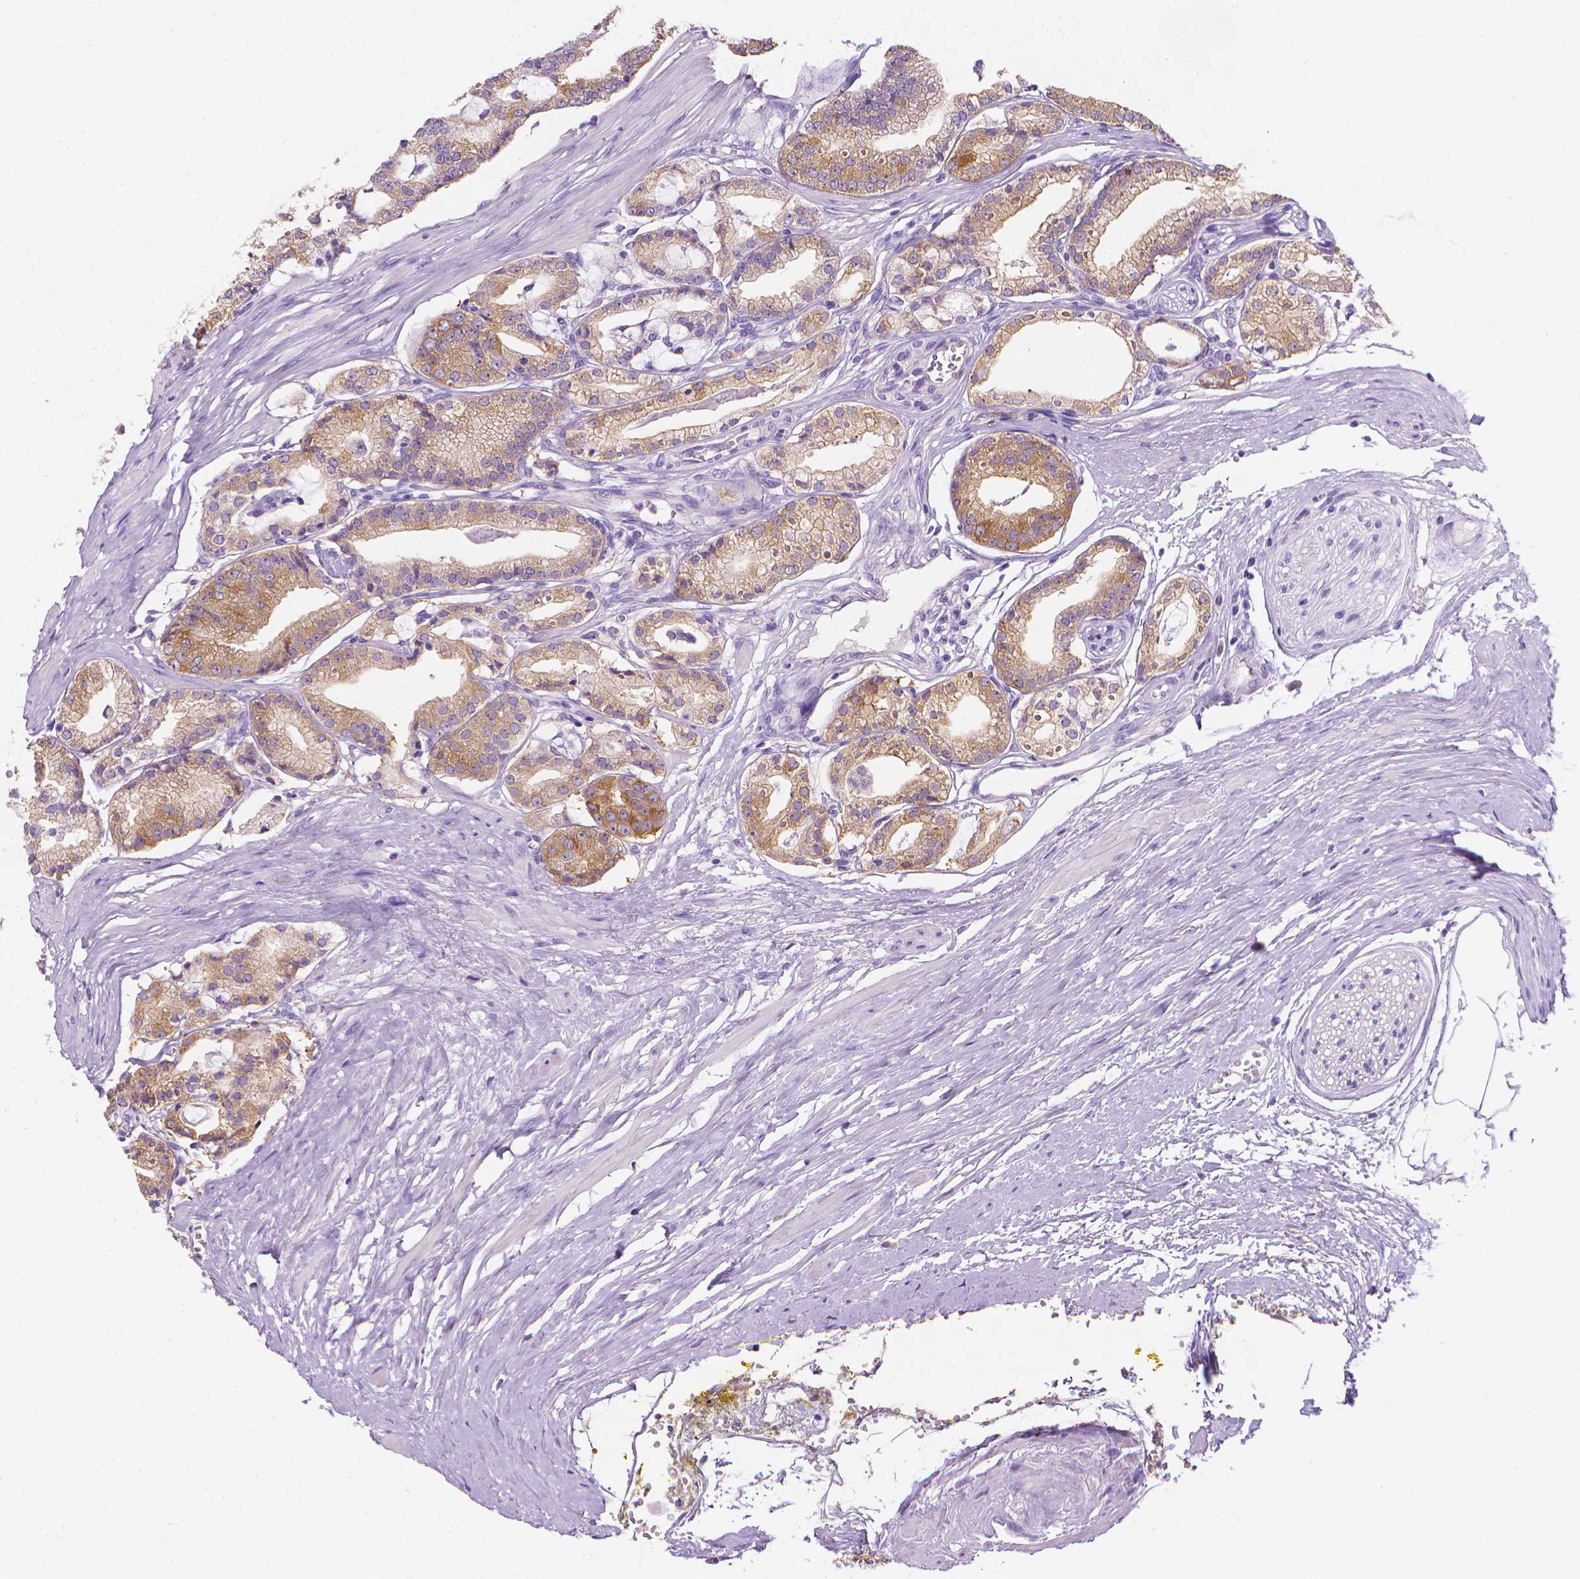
{"staining": {"intensity": "weak", "quantity": ">75%", "location": "cytoplasmic/membranous"}, "tissue": "prostate cancer", "cell_type": "Tumor cells", "image_type": "cancer", "snomed": [{"axis": "morphology", "description": "Adenocarcinoma, High grade"}, {"axis": "topography", "description": "Prostate"}], "caption": "Immunohistochemistry (IHC) (DAB (3,3'-diaminobenzidine)) staining of high-grade adenocarcinoma (prostate) reveals weak cytoplasmic/membranous protein positivity in approximately >75% of tumor cells. Using DAB (brown) and hematoxylin (blue) stains, captured at high magnification using brightfield microscopy.", "gene": "FASN", "patient": {"sex": "male", "age": 71}}